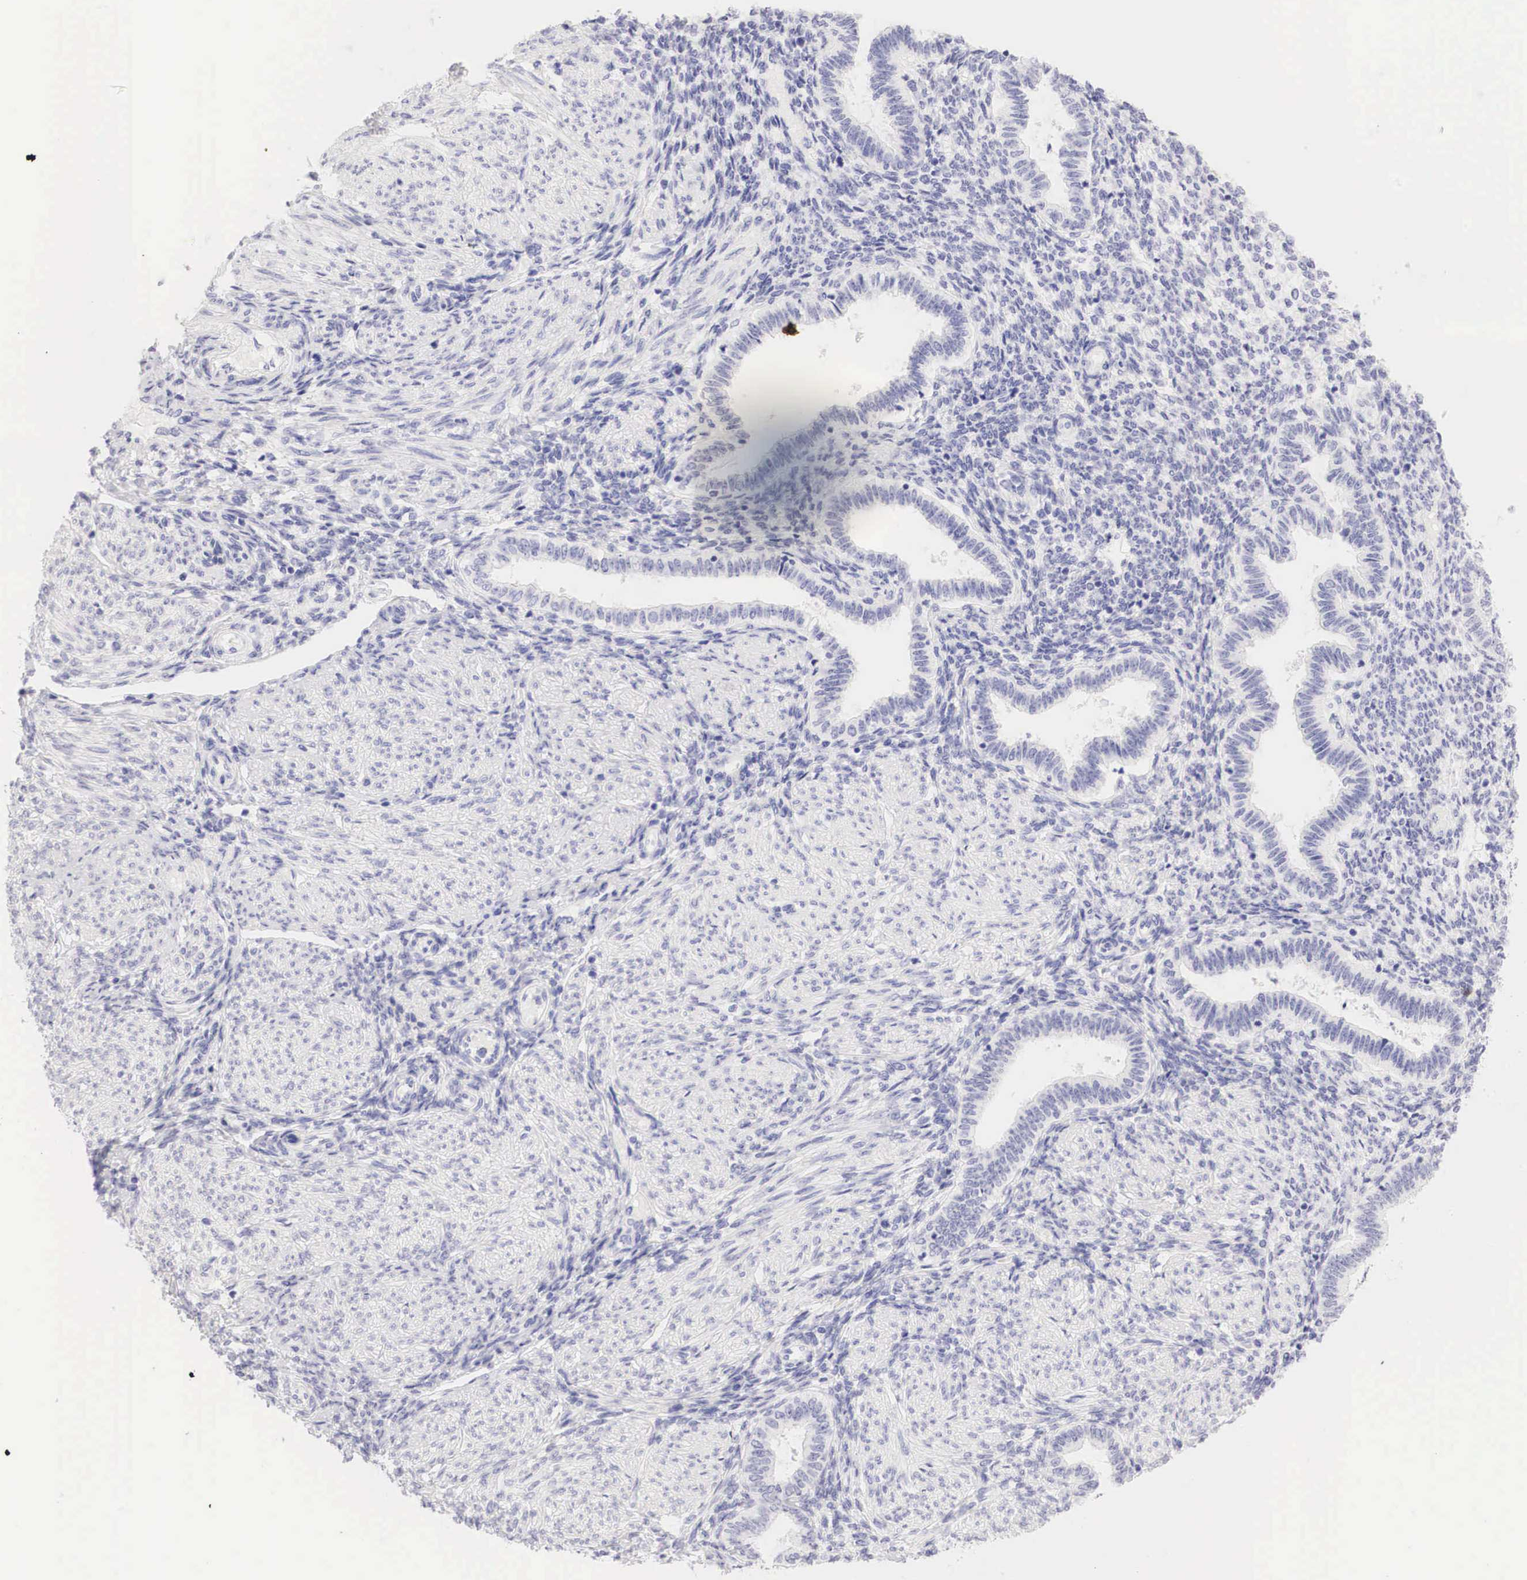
{"staining": {"intensity": "negative", "quantity": "none", "location": "none"}, "tissue": "endometrium", "cell_type": "Cells in endometrial stroma", "image_type": "normal", "snomed": [{"axis": "morphology", "description": "Normal tissue, NOS"}, {"axis": "topography", "description": "Endometrium"}], "caption": "This is an immunohistochemistry (IHC) image of benign endometrium. There is no expression in cells in endometrial stroma.", "gene": "TYR", "patient": {"sex": "female", "age": 36}}